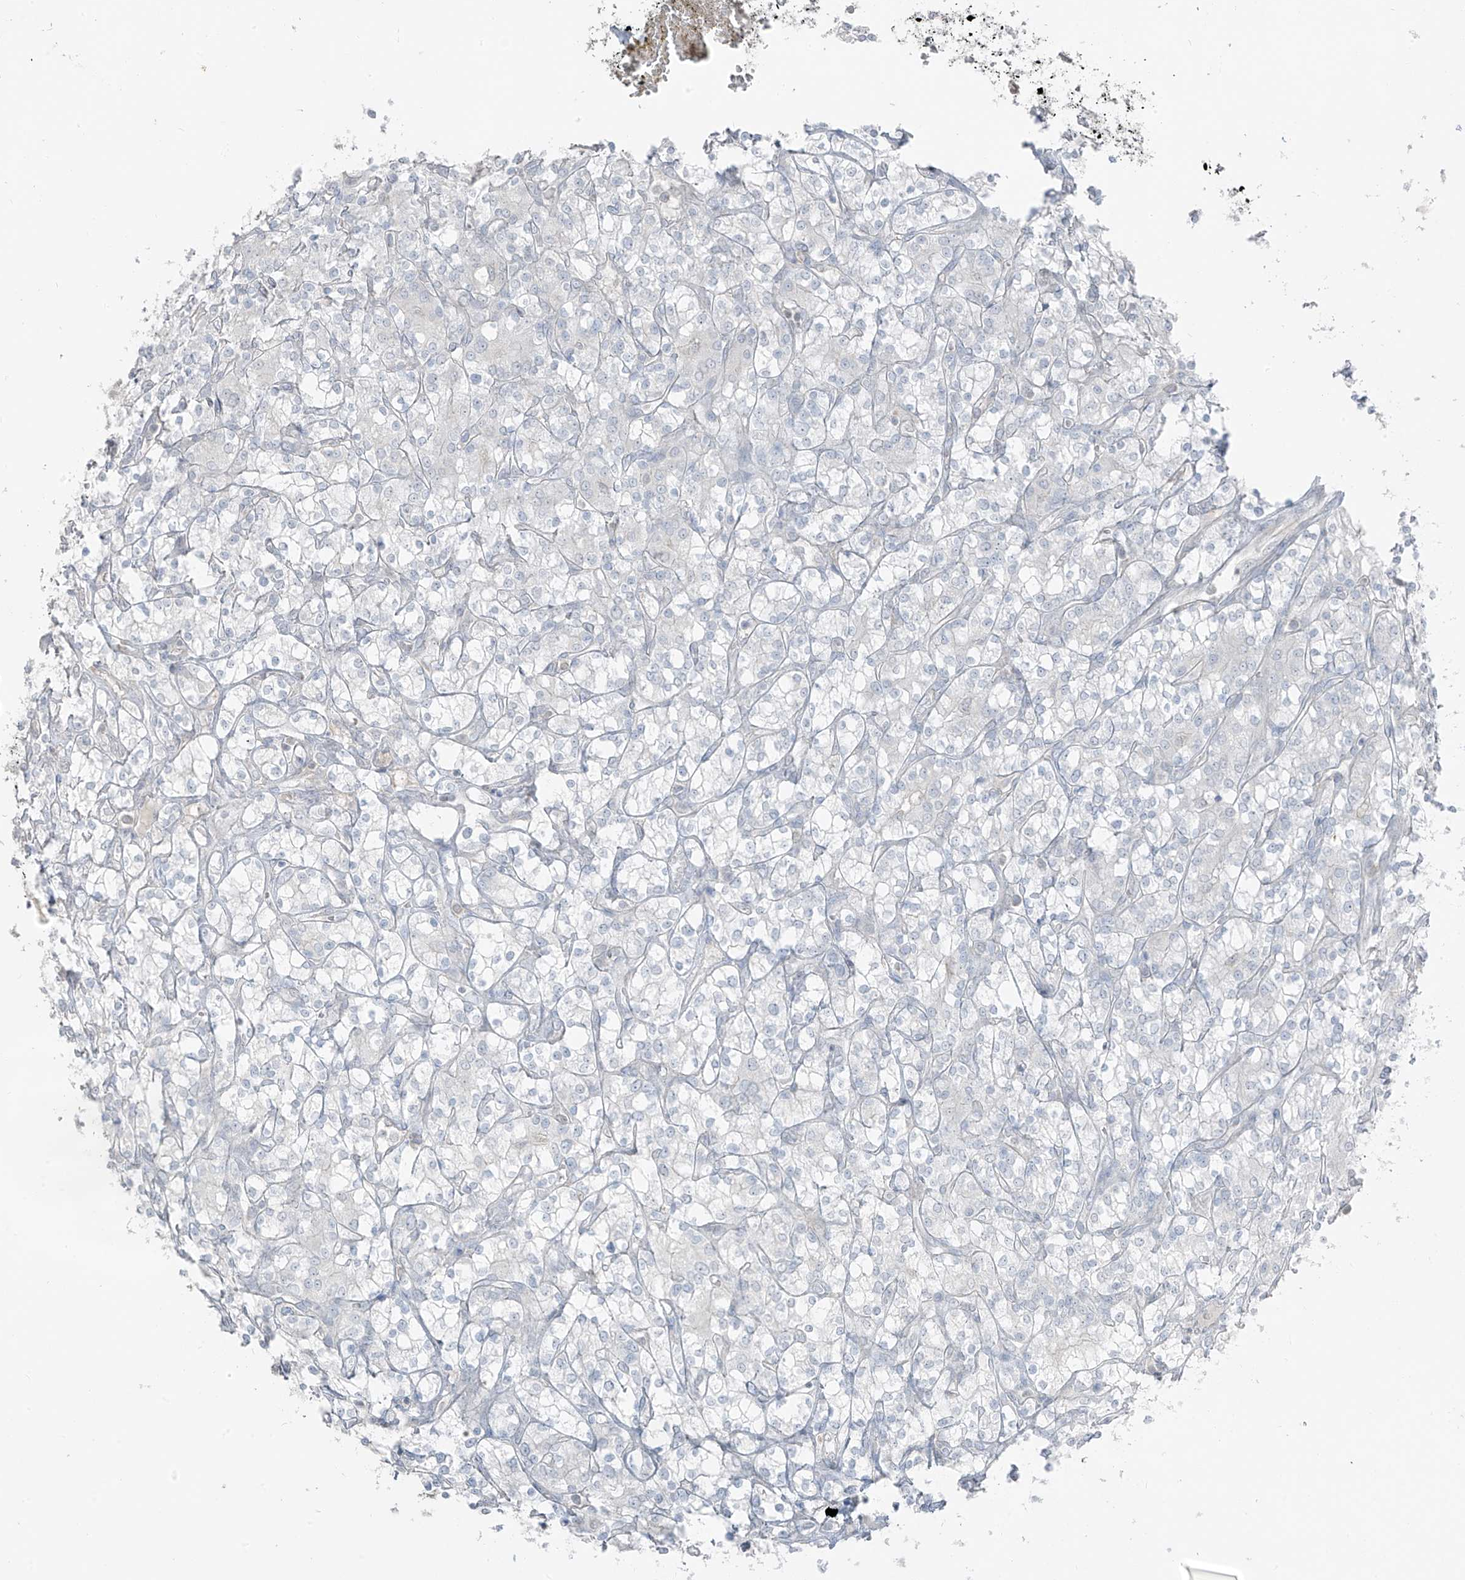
{"staining": {"intensity": "negative", "quantity": "none", "location": "none"}, "tissue": "renal cancer", "cell_type": "Tumor cells", "image_type": "cancer", "snomed": [{"axis": "morphology", "description": "Adenocarcinoma, NOS"}, {"axis": "topography", "description": "Kidney"}], "caption": "The immunohistochemistry (IHC) image has no significant staining in tumor cells of adenocarcinoma (renal) tissue. The staining was performed using DAB to visualize the protein expression in brown, while the nuclei were stained in blue with hematoxylin (Magnification: 20x).", "gene": "PRDM6", "patient": {"sex": "male", "age": 77}}